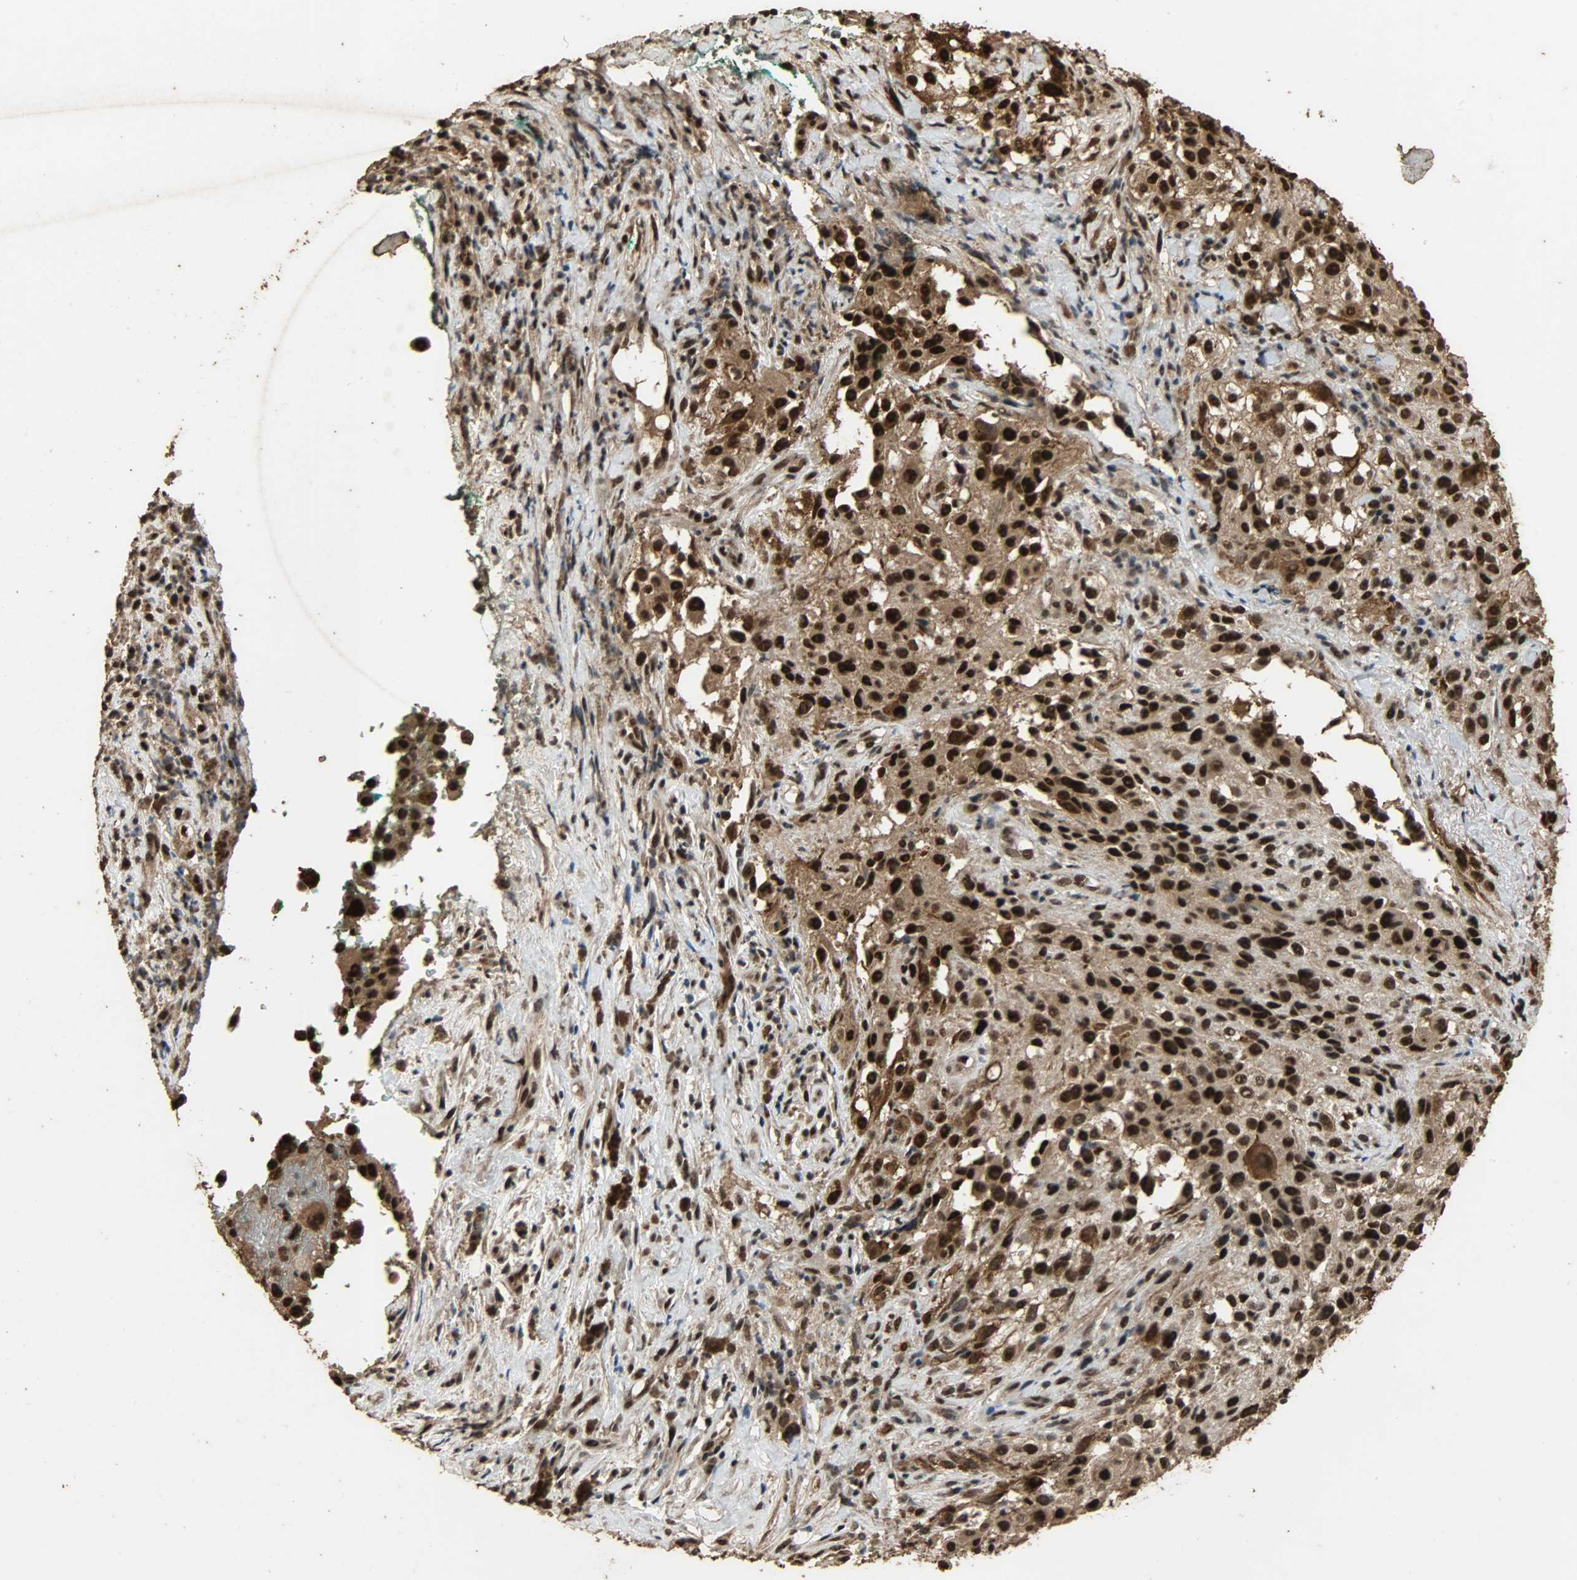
{"staining": {"intensity": "strong", "quantity": ">75%", "location": "cytoplasmic/membranous,nuclear"}, "tissue": "melanoma", "cell_type": "Tumor cells", "image_type": "cancer", "snomed": [{"axis": "morphology", "description": "Necrosis, NOS"}, {"axis": "morphology", "description": "Malignant melanoma, NOS"}, {"axis": "topography", "description": "Skin"}], "caption": "About >75% of tumor cells in malignant melanoma exhibit strong cytoplasmic/membranous and nuclear protein expression as visualized by brown immunohistochemical staining.", "gene": "CCNT2", "patient": {"sex": "female", "age": 87}}